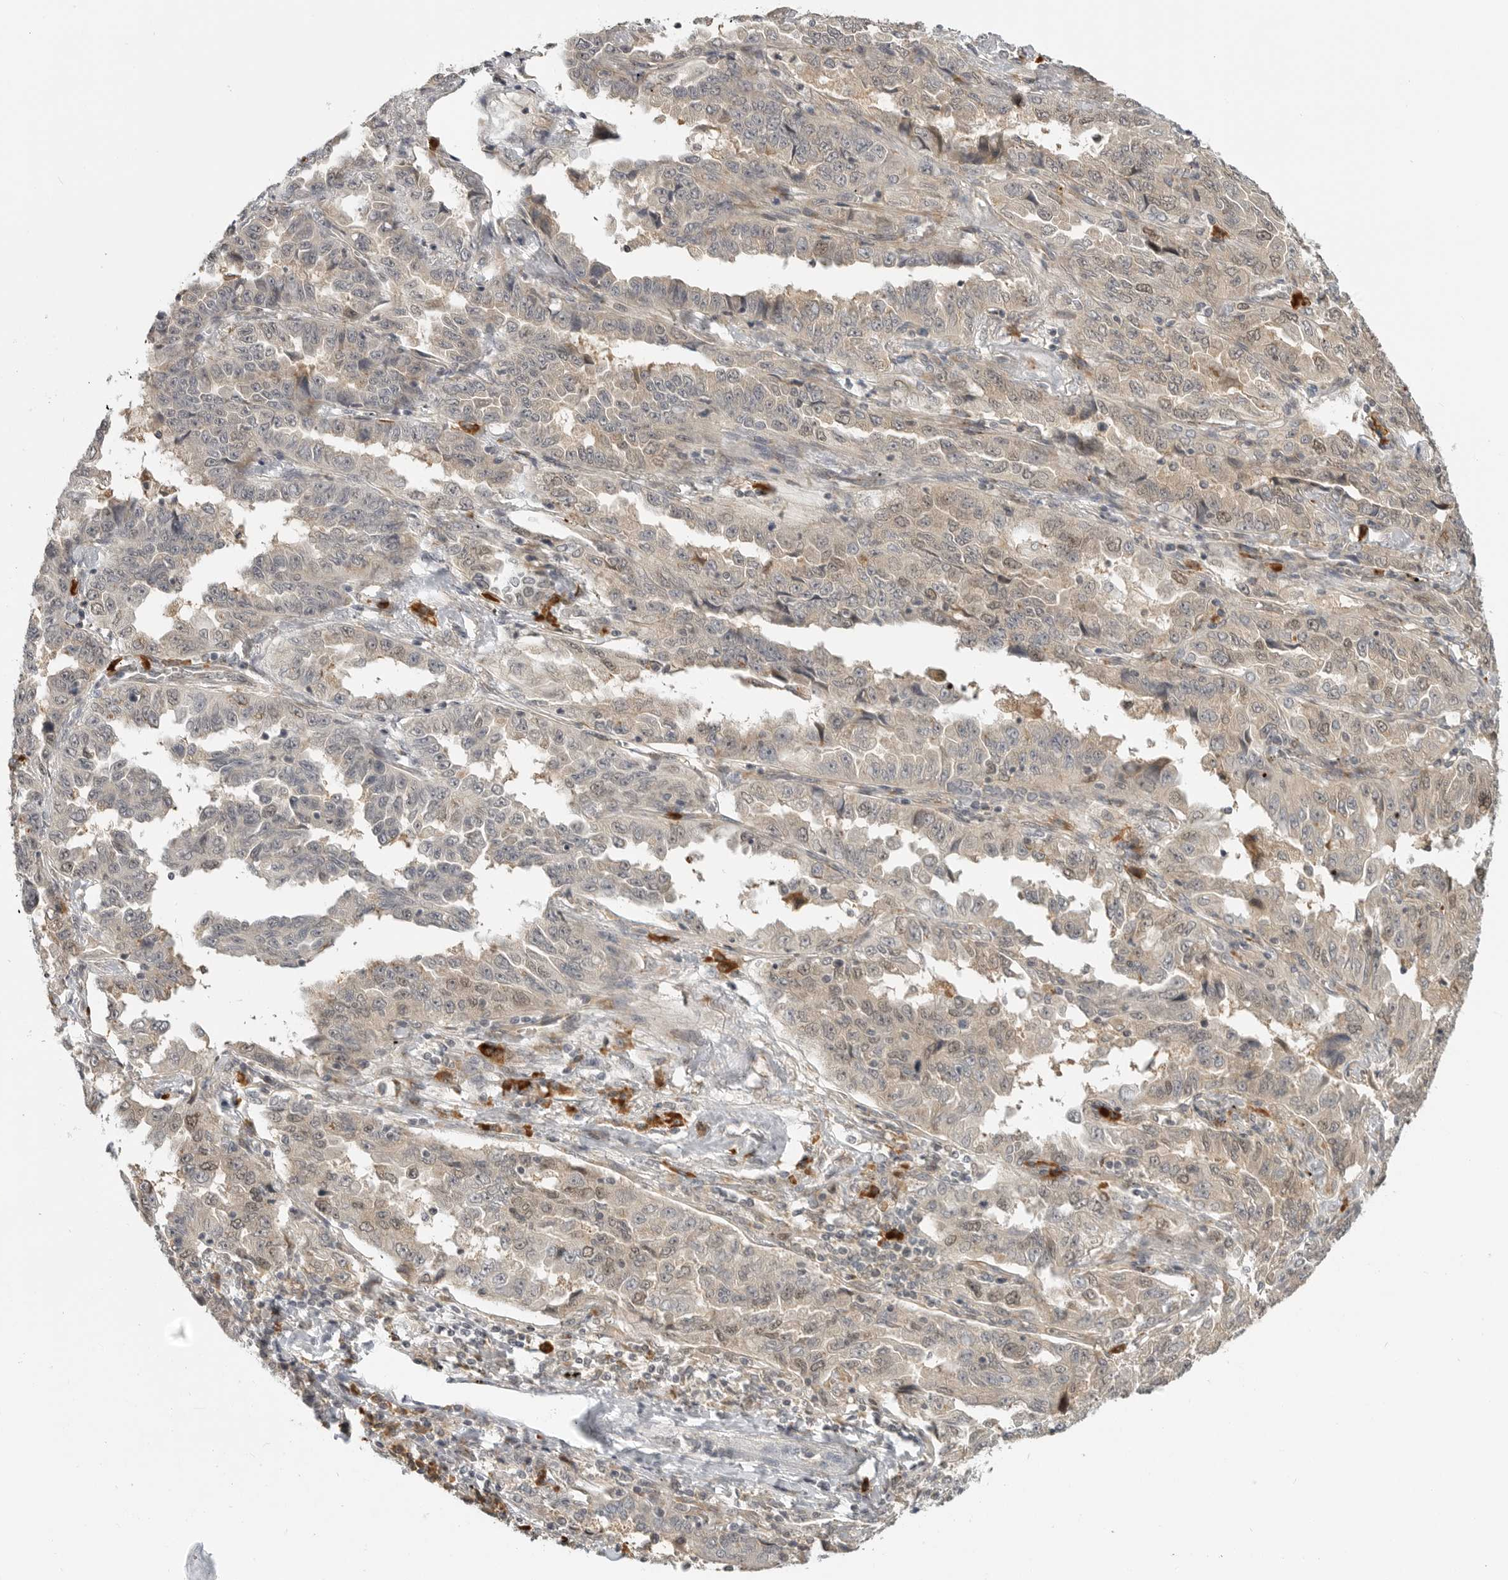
{"staining": {"intensity": "weak", "quantity": "<25%", "location": "cytoplasmic/membranous,nuclear"}, "tissue": "lung cancer", "cell_type": "Tumor cells", "image_type": "cancer", "snomed": [{"axis": "morphology", "description": "Adenocarcinoma, NOS"}, {"axis": "topography", "description": "Lung"}], "caption": "This histopathology image is of adenocarcinoma (lung) stained with immunohistochemistry (IHC) to label a protein in brown with the nuclei are counter-stained blue. There is no positivity in tumor cells.", "gene": "CEP295NL", "patient": {"sex": "female", "age": 51}}